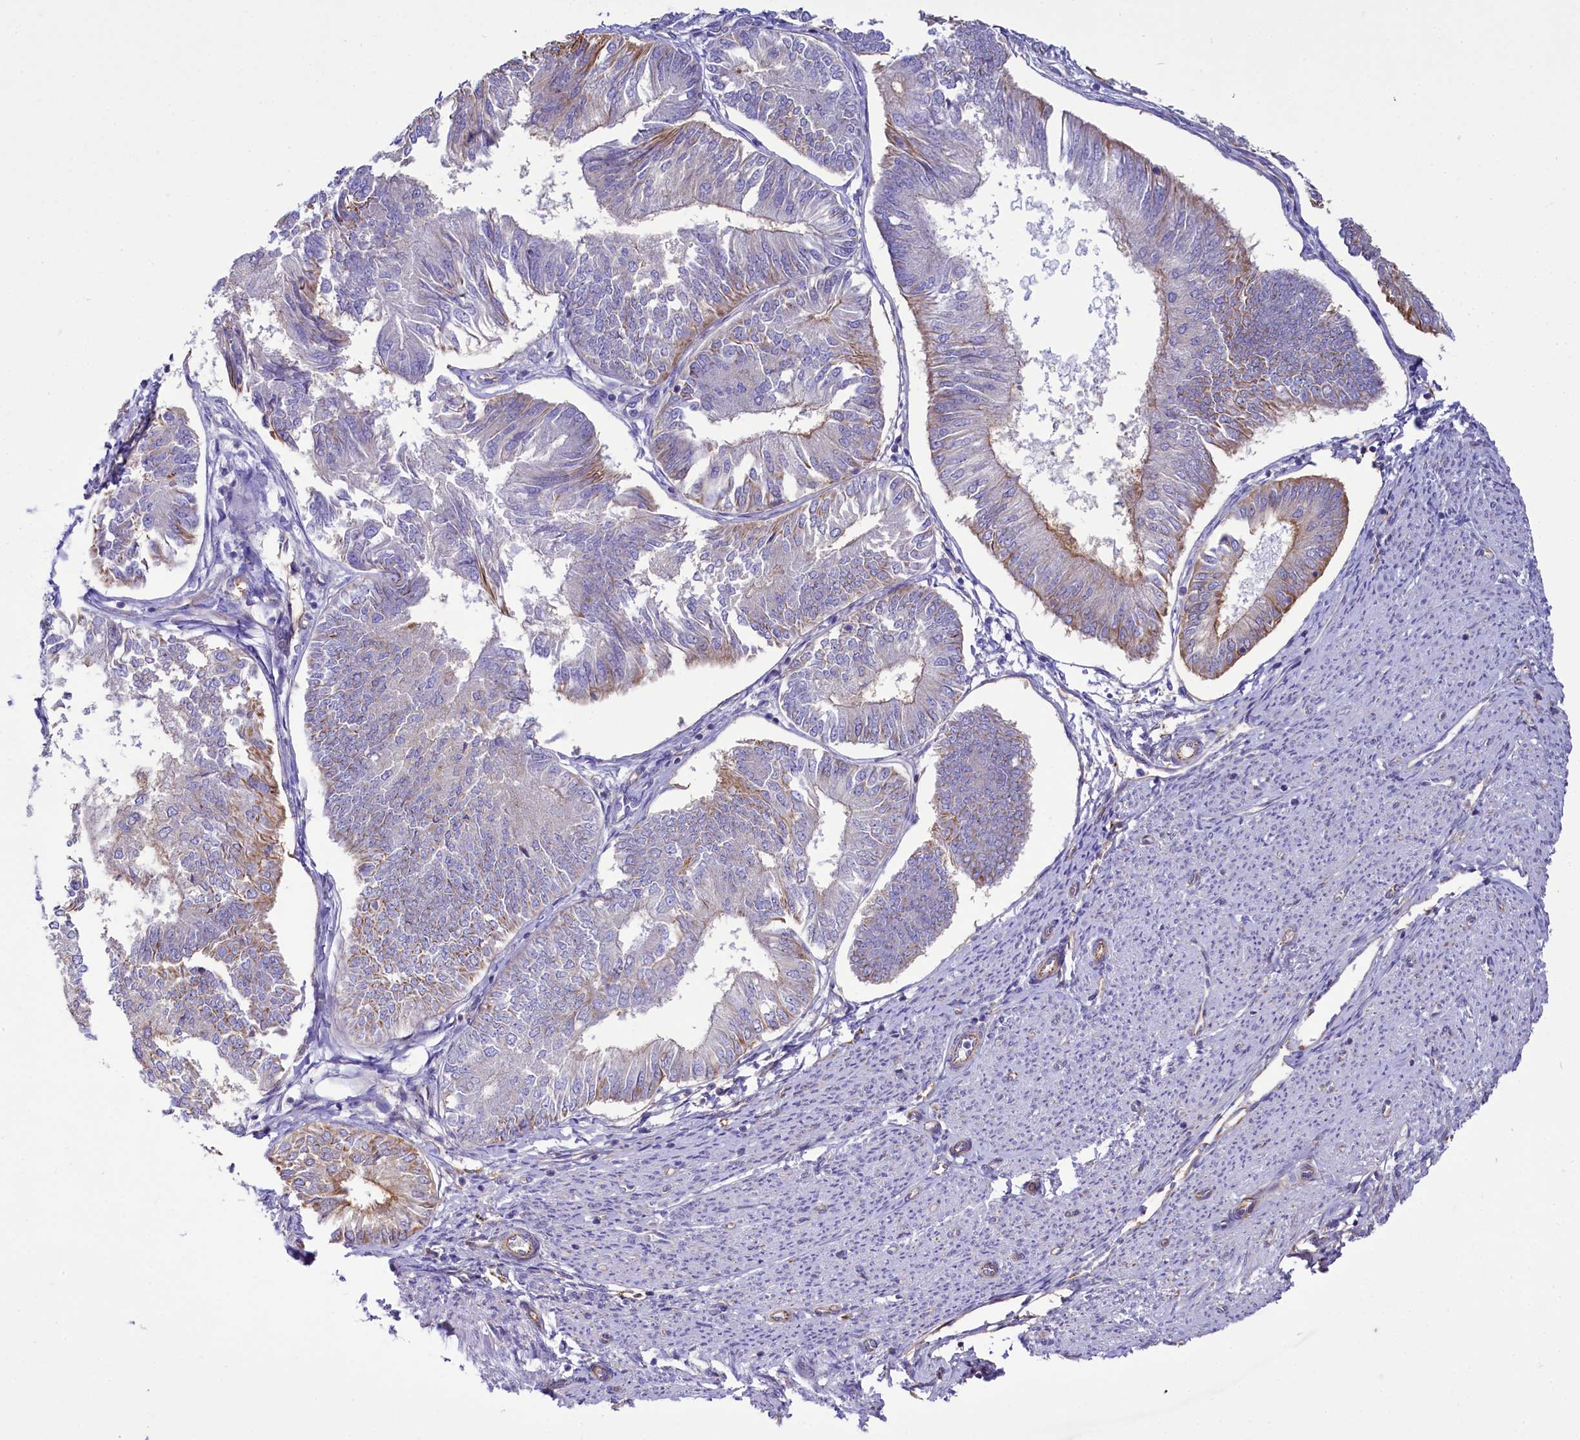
{"staining": {"intensity": "moderate", "quantity": "<25%", "location": "cytoplasmic/membranous"}, "tissue": "endometrial cancer", "cell_type": "Tumor cells", "image_type": "cancer", "snomed": [{"axis": "morphology", "description": "Adenocarcinoma, NOS"}, {"axis": "topography", "description": "Endometrium"}], "caption": "The immunohistochemical stain shows moderate cytoplasmic/membranous staining in tumor cells of endometrial cancer (adenocarcinoma) tissue.", "gene": "CD99", "patient": {"sex": "female", "age": 58}}